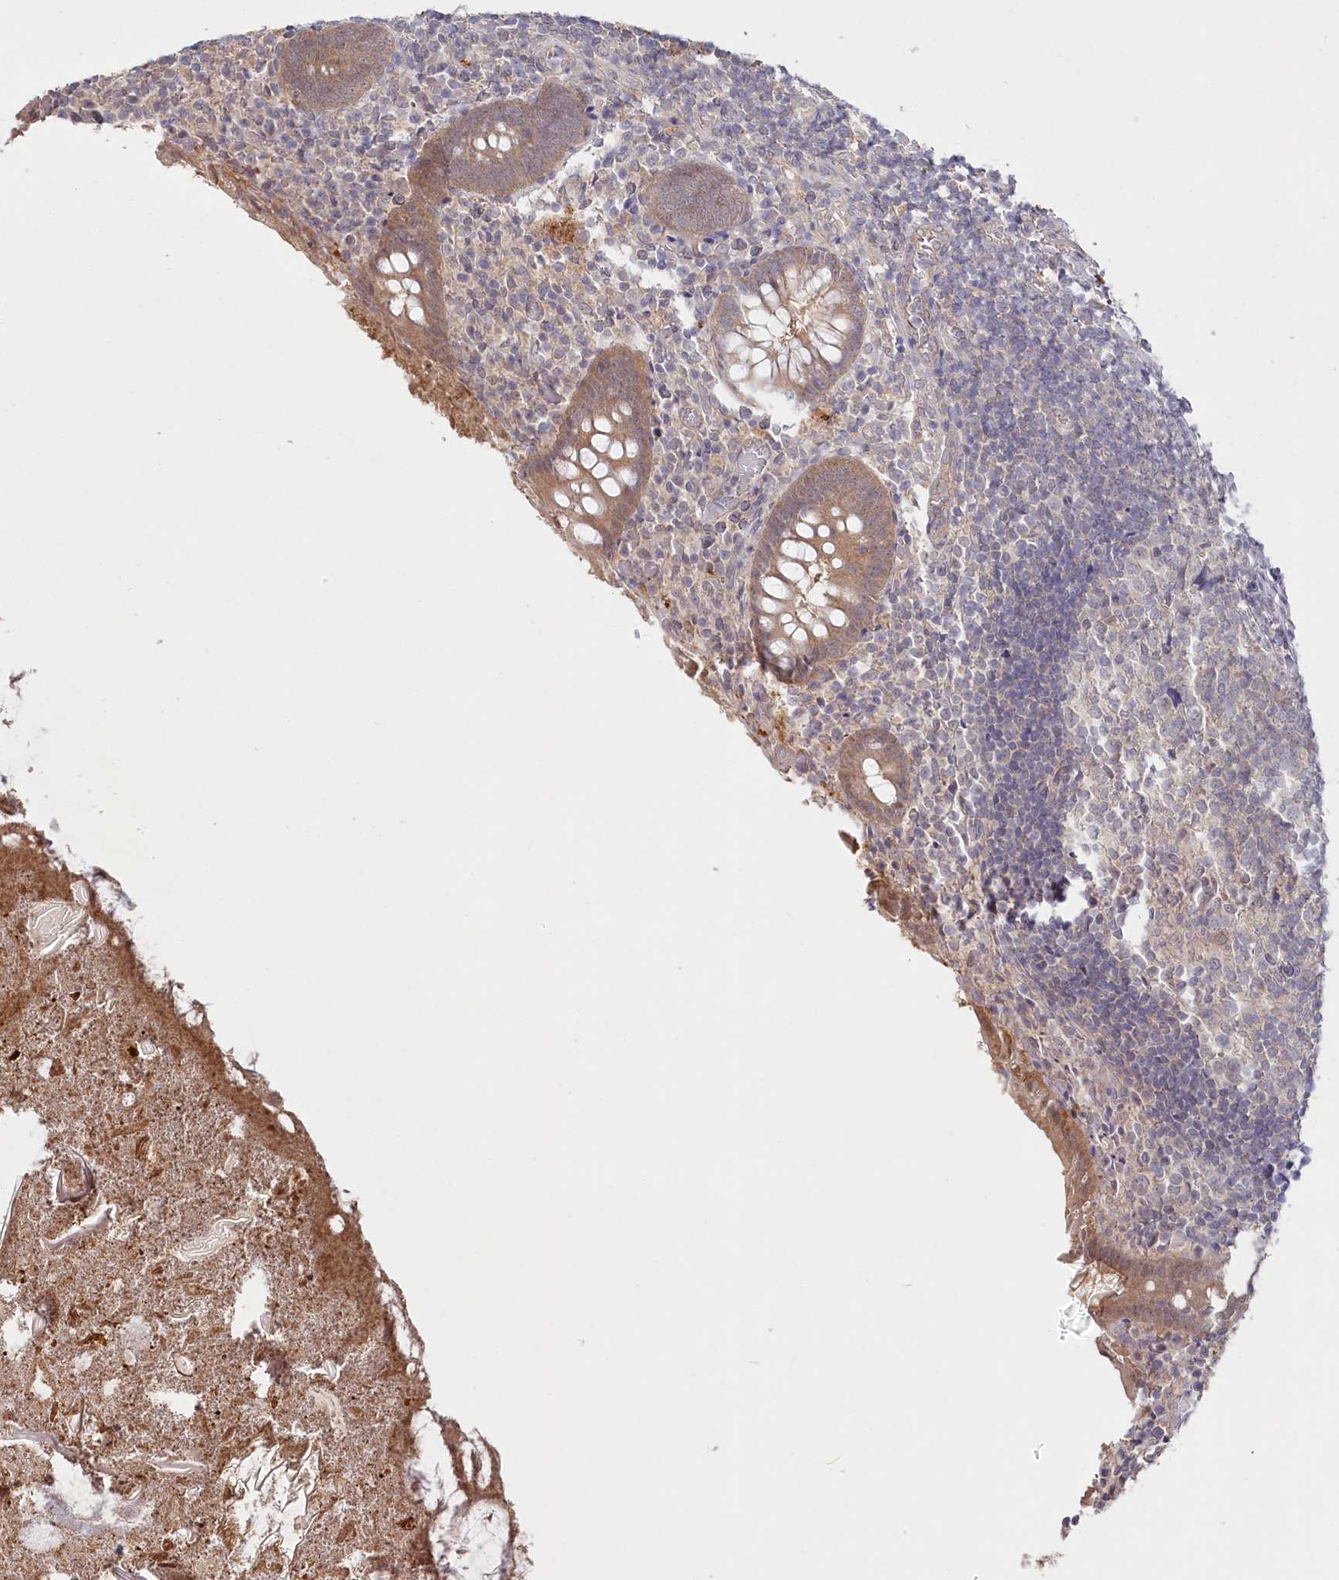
{"staining": {"intensity": "moderate", "quantity": "25%-75%", "location": "cytoplasmic/membranous"}, "tissue": "appendix", "cell_type": "Glandular cells", "image_type": "normal", "snomed": [{"axis": "morphology", "description": "Normal tissue, NOS"}, {"axis": "topography", "description": "Appendix"}], "caption": "A high-resolution histopathology image shows IHC staining of normal appendix, which exhibits moderate cytoplasmic/membranous expression in about 25%-75% of glandular cells. The protein of interest is stained brown, and the nuclei are stained in blue (DAB (3,3'-diaminobenzidine) IHC with brightfield microscopy, high magnification).", "gene": "AAMDC", "patient": {"sex": "female", "age": 17}}